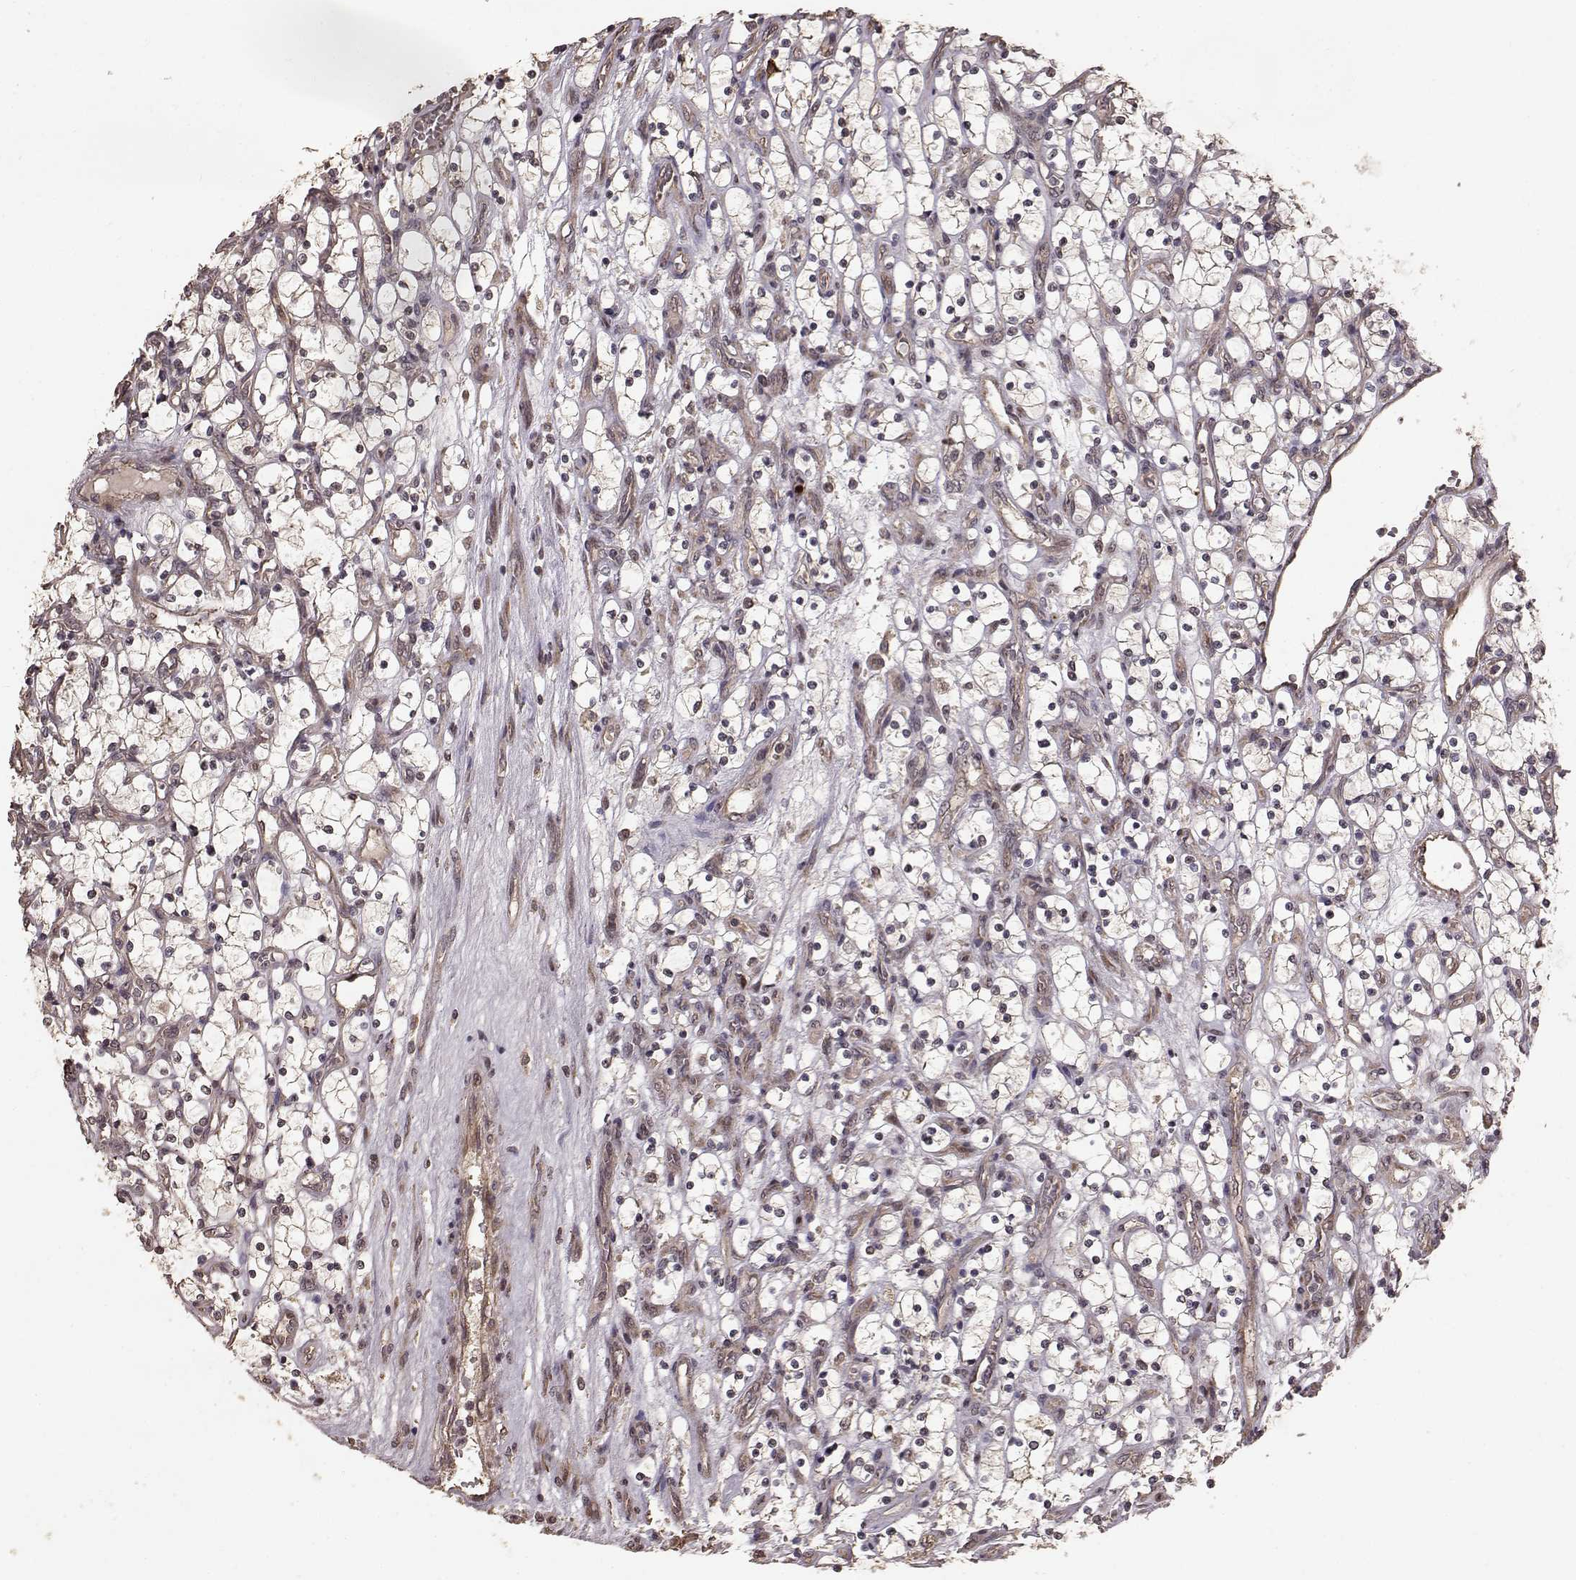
{"staining": {"intensity": "weak", "quantity": ">75%", "location": "cytoplasmic/membranous"}, "tissue": "renal cancer", "cell_type": "Tumor cells", "image_type": "cancer", "snomed": [{"axis": "morphology", "description": "Adenocarcinoma, NOS"}, {"axis": "topography", "description": "Kidney"}], "caption": "Immunohistochemical staining of adenocarcinoma (renal) exhibits weak cytoplasmic/membranous protein staining in about >75% of tumor cells. The protein of interest is stained brown, and the nuclei are stained in blue (DAB (3,3'-diaminobenzidine) IHC with brightfield microscopy, high magnification).", "gene": "USP15", "patient": {"sex": "female", "age": 69}}